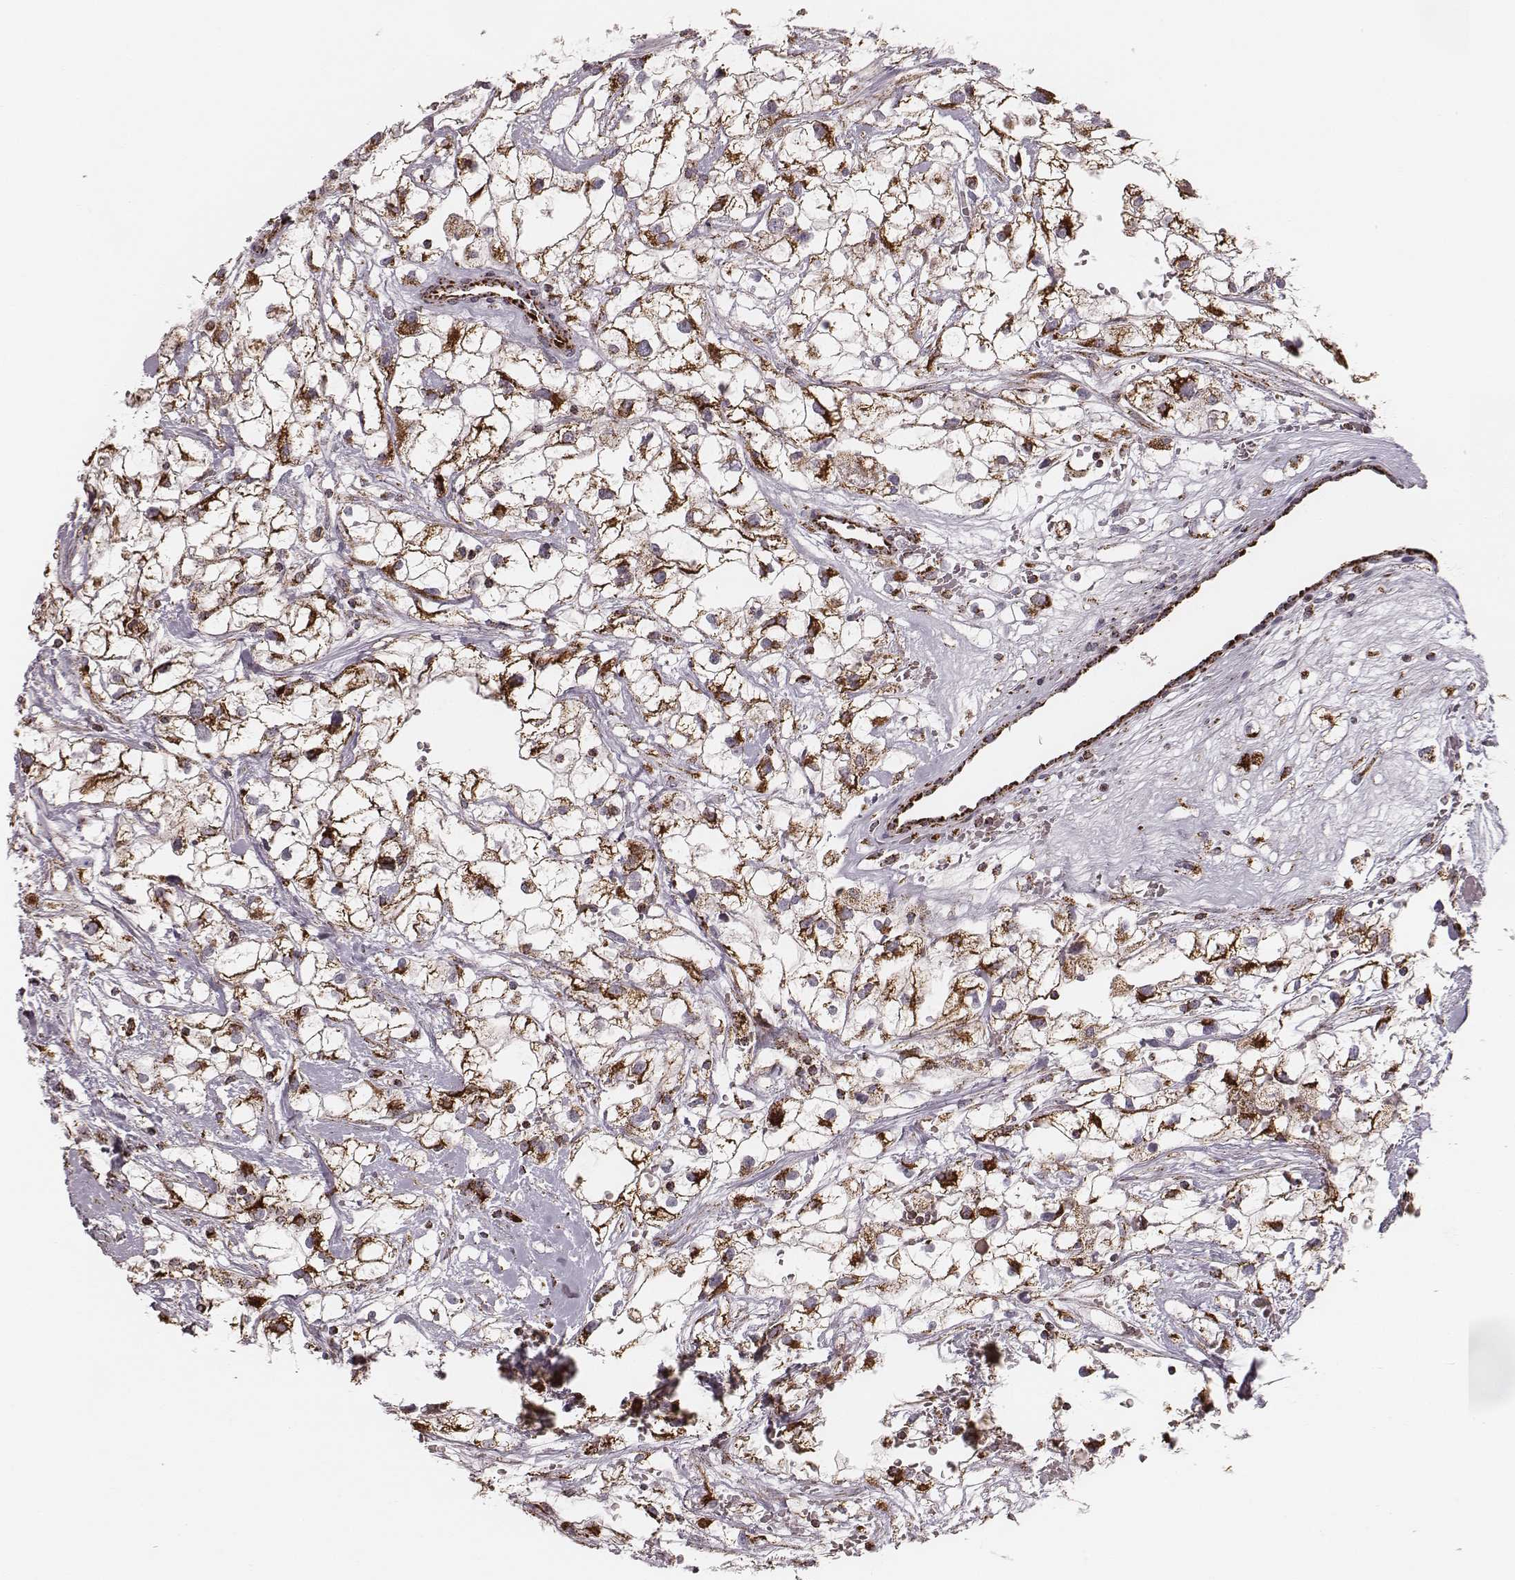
{"staining": {"intensity": "strong", "quantity": ">75%", "location": "cytoplasmic/membranous"}, "tissue": "renal cancer", "cell_type": "Tumor cells", "image_type": "cancer", "snomed": [{"axis": "morphology", "description": "Adenocarcinoma, NOS"}, {"axis": "topography", "description": "Kidney"}], "caption": "The photomicrograph shows a brown stain indicating the presence of a protein in the cytoplasmic/membranous of tumor cells in renal adenocarcinoma. Using DAB (3,3'-diaminobenzidine) (brown) and hematoxylin (blue) stains, captured at high magnification using brightfield microscopy.", "gene": "TUFM", "patient": {"sex": "male", "age": 59}}